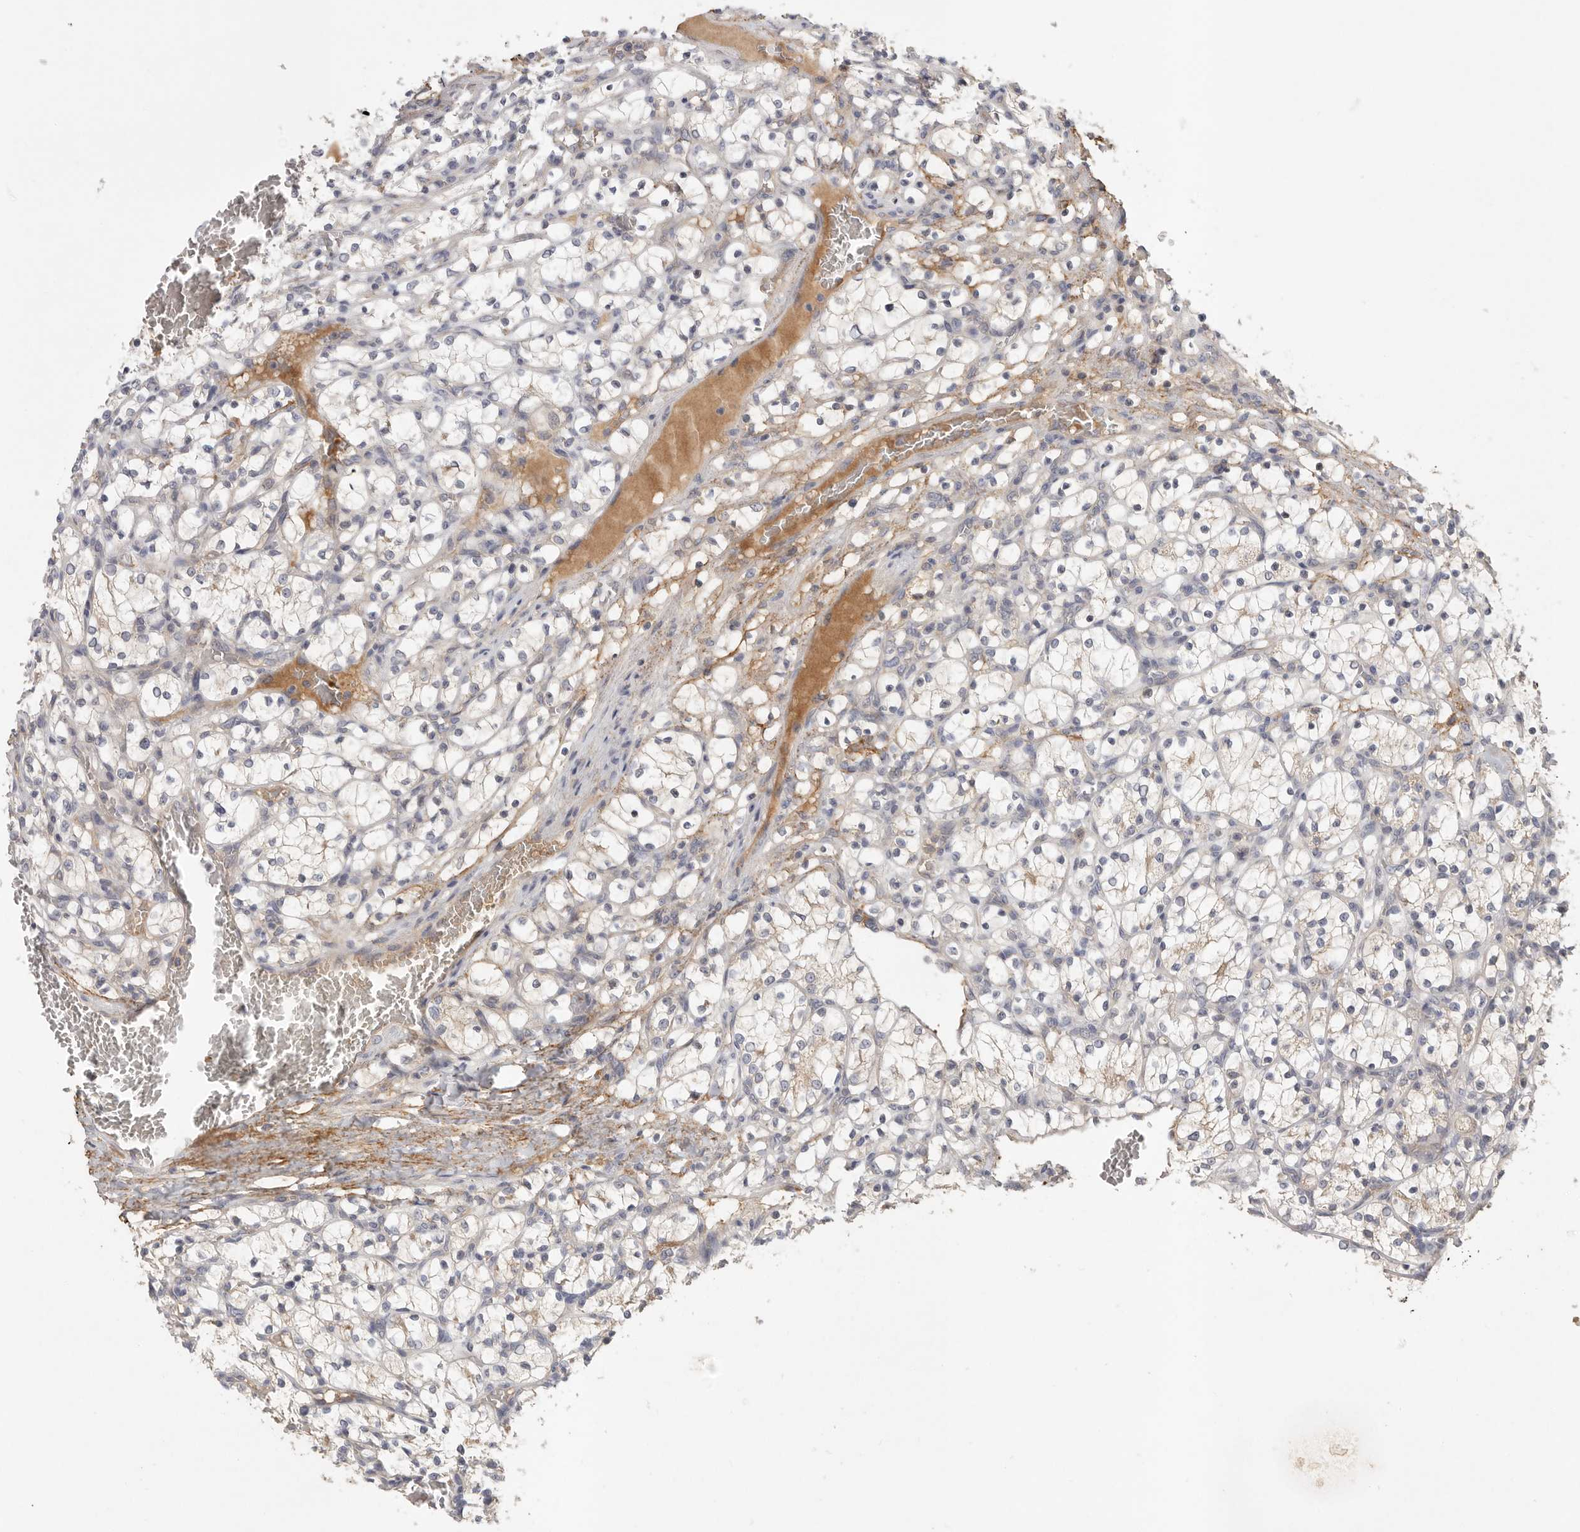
{"staining": {"intensity": "weak", "quantity": "<25%", "location": "cytoplasmic/membranous"}, "tissue": "renal cancer", "cell_type": "Tumor cells", "image_type": "cancer", "snomed": [{"axis": "morphology", "description": "Adenocarcinoma, NOS"}, {"axis": "topography", "description": "Kidney"}], "caption": "Immunohistochemical staining of renal cancer reveals no significant staining in tumor cells.", "gene": "CFAP298", "patient": {"sex": "female", "age": 69}}